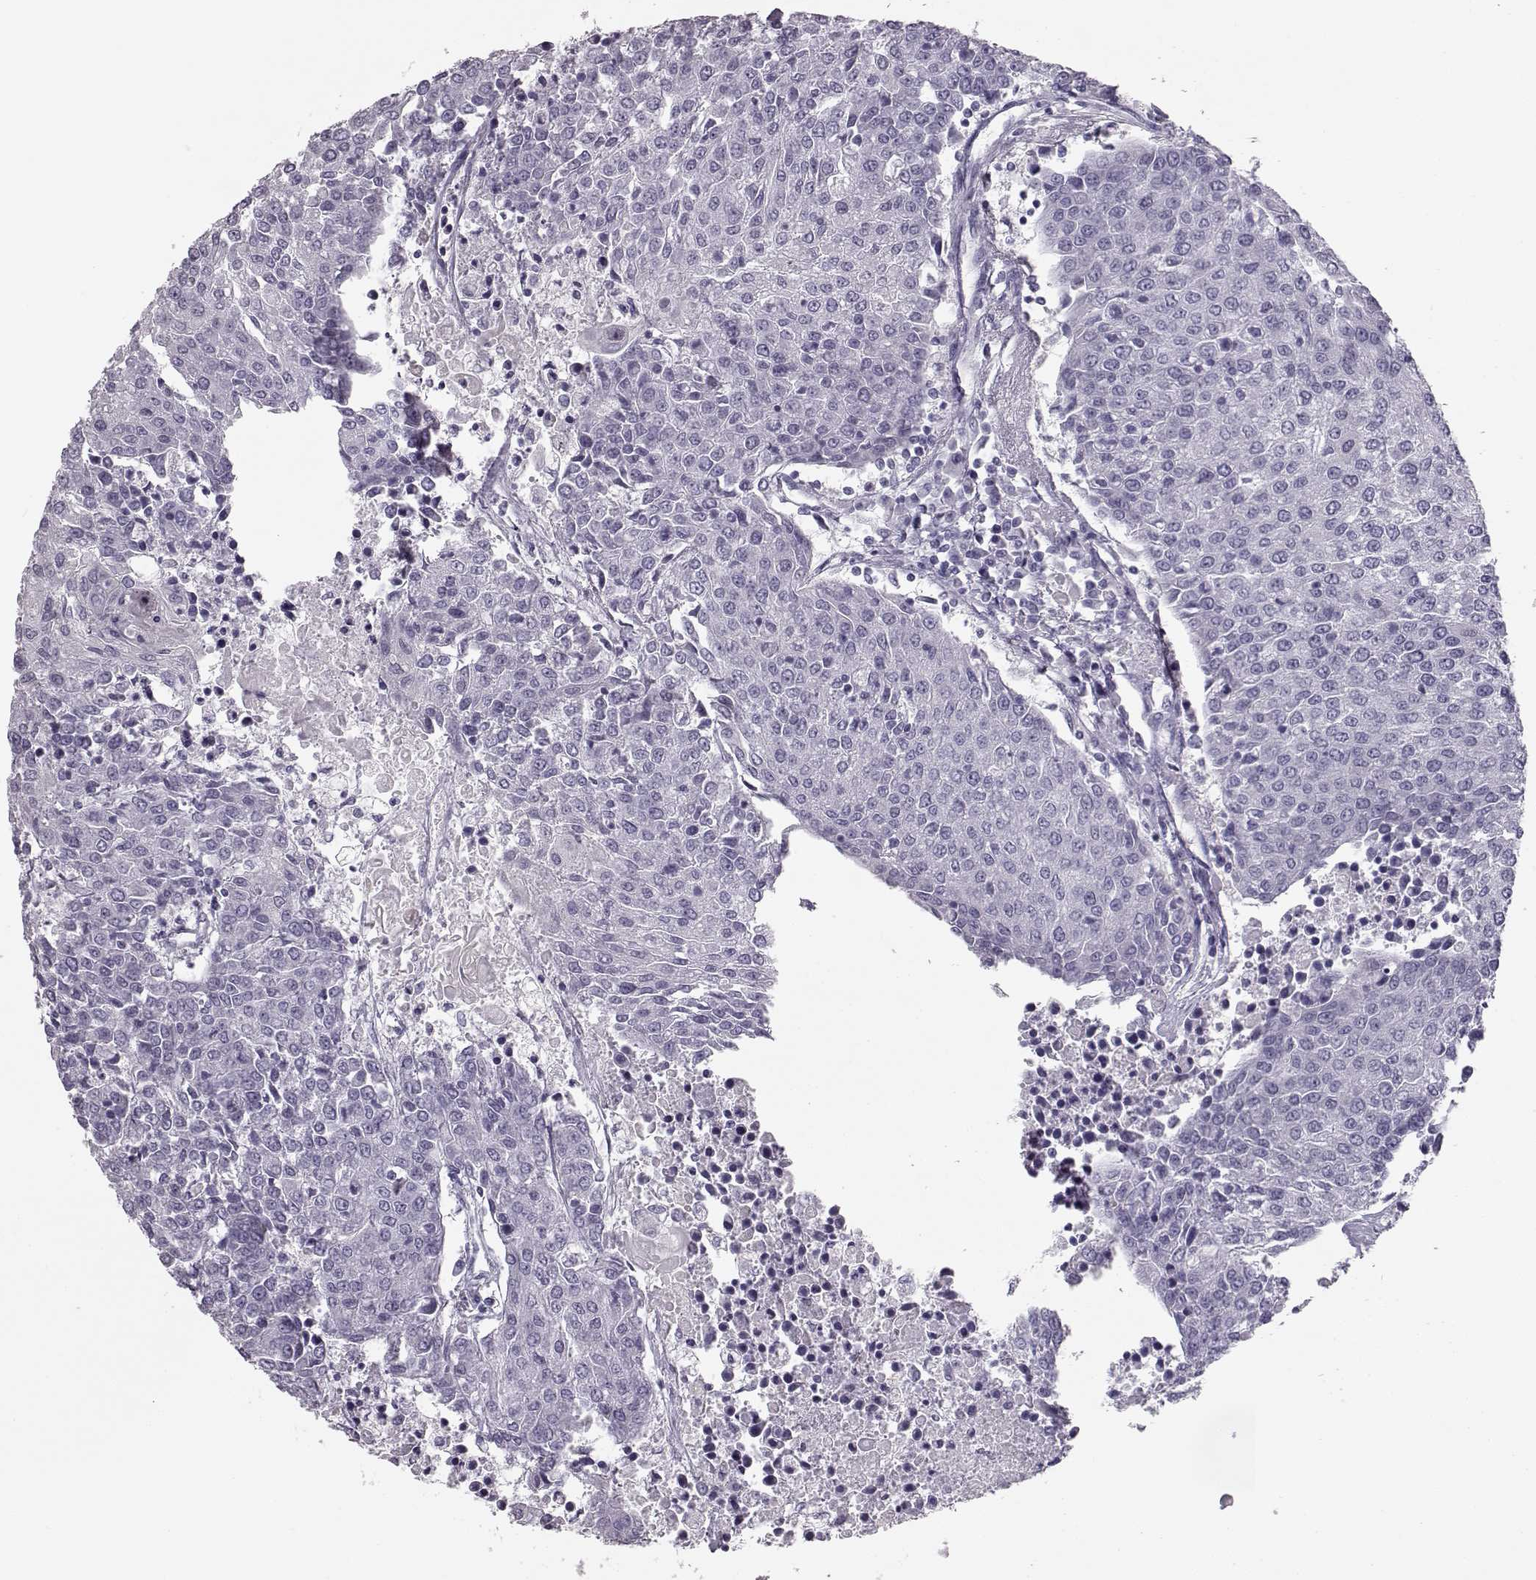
{"staining": {"intensity": "negative", "quantity": "none", "location": "none"}, "tissue": "urothelial cancer", "cell_type": "Tumor cells", "image_type": "cancer", "snomed": [{"axis": "morphology", "description": "Urothelial carcinoma, High grade"}, {"axis": "topography", "description": "Urinary bladder"}], "caption": "A photomicrograph of human urothelial cancer is negative for staining in tumor cells. (Stains: DAB (3,3'-diaminobenzidine) IHC with hematoxylin counter stain, Microscopy: brightfield microscopy at high magnification).", "gene": "BFSP2", "patient": {"sex": "female", "age": 85}}